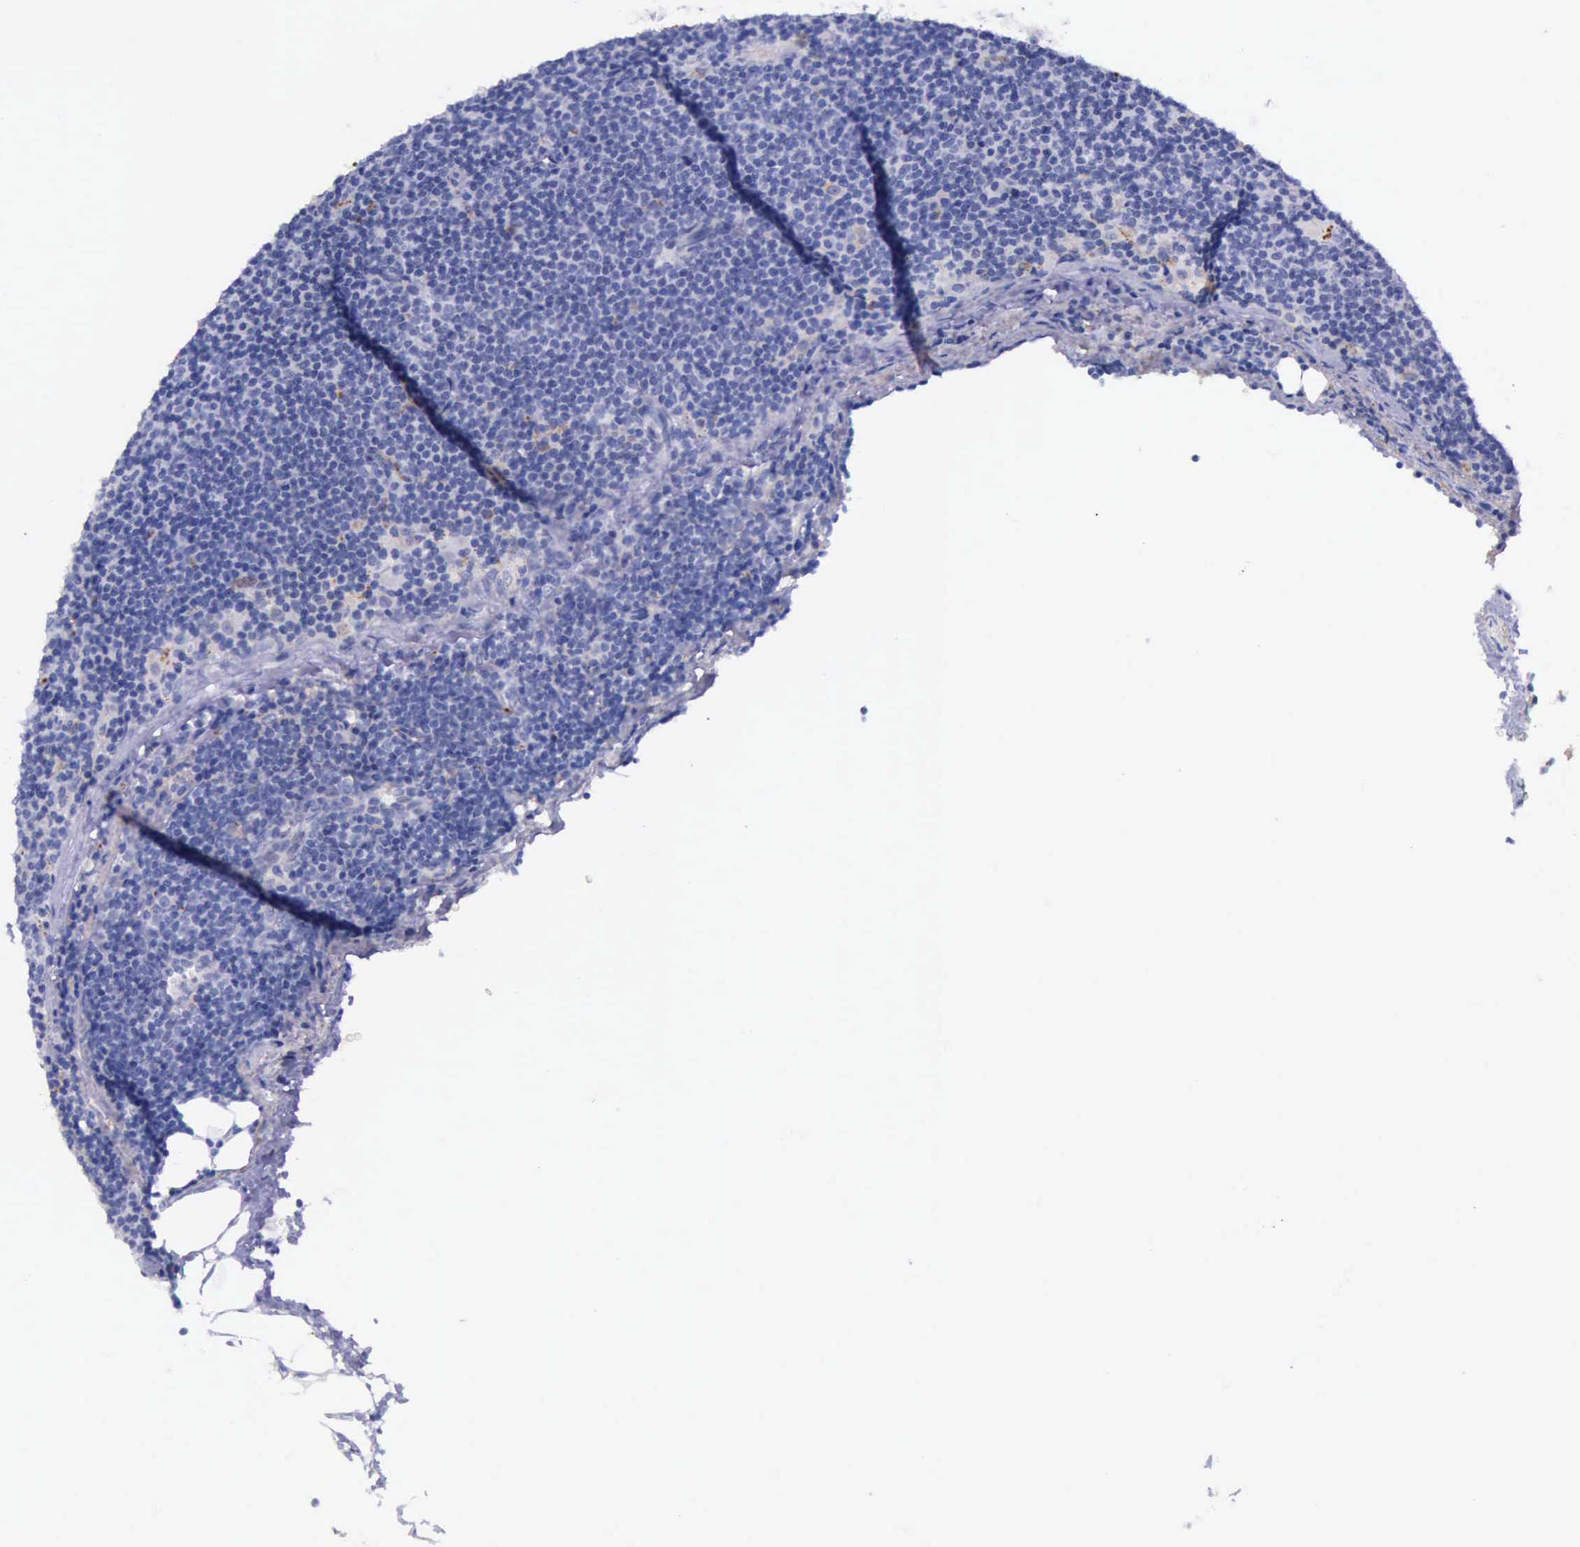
{"staining": {"intensity": "negative", "quantity": "none", "location": "none"}, "tissue": "lymphoma", "cell_type": "Tumor cells", "image_type": "cancer", "snomed": [{"axis": "morphology", "description": "Malignant lymphoma, non-Hodgkin's type, Low grade"}, {"axis": "topography", "description": "Lymph node"}], "caption": "Immunohistochemical staining of low-grade malignant lymphoma, non-Hodgkin's type demonstrates no significant staining in tumor cells.", "gene": "GLA", "patient": {"sex": "female", "age": 69}}